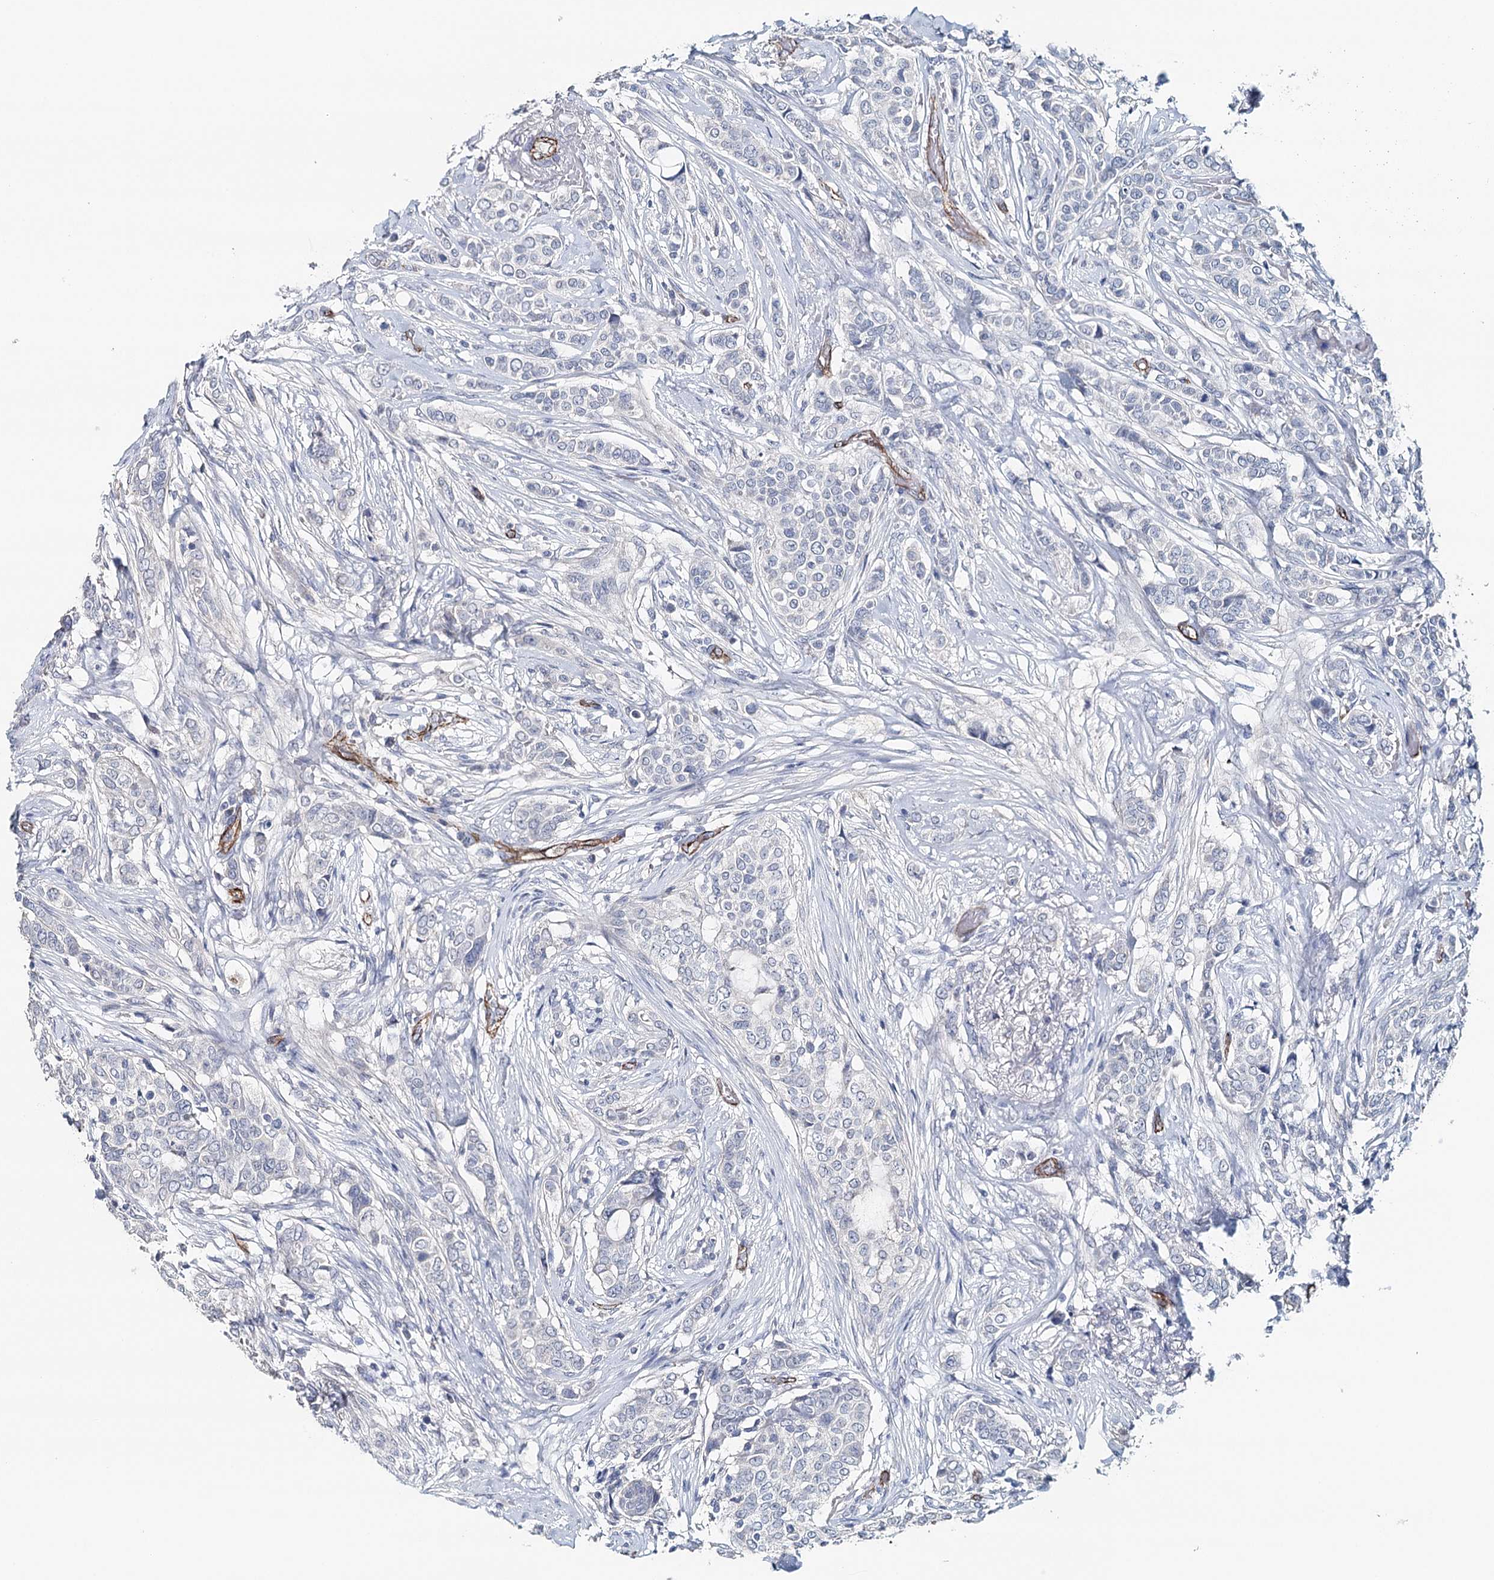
{"staining": {"intensity": "negative", "quantity": "none", "location": "none"}, "tissue": "breast cancer", "cell_type": "Tumor cells", "image_type": "cancer", "snomed": [{"axis": "morphology", "description": "Lobular carcinoma"}, {"axis": "topography", "description": "Breast"}], "caption": "A micrograph of breast cancer stained for a protein demonstrates no brown staining in tumor cells.", "gene": "SYNPO", "patient": {"sex": "female", "age": 51}}